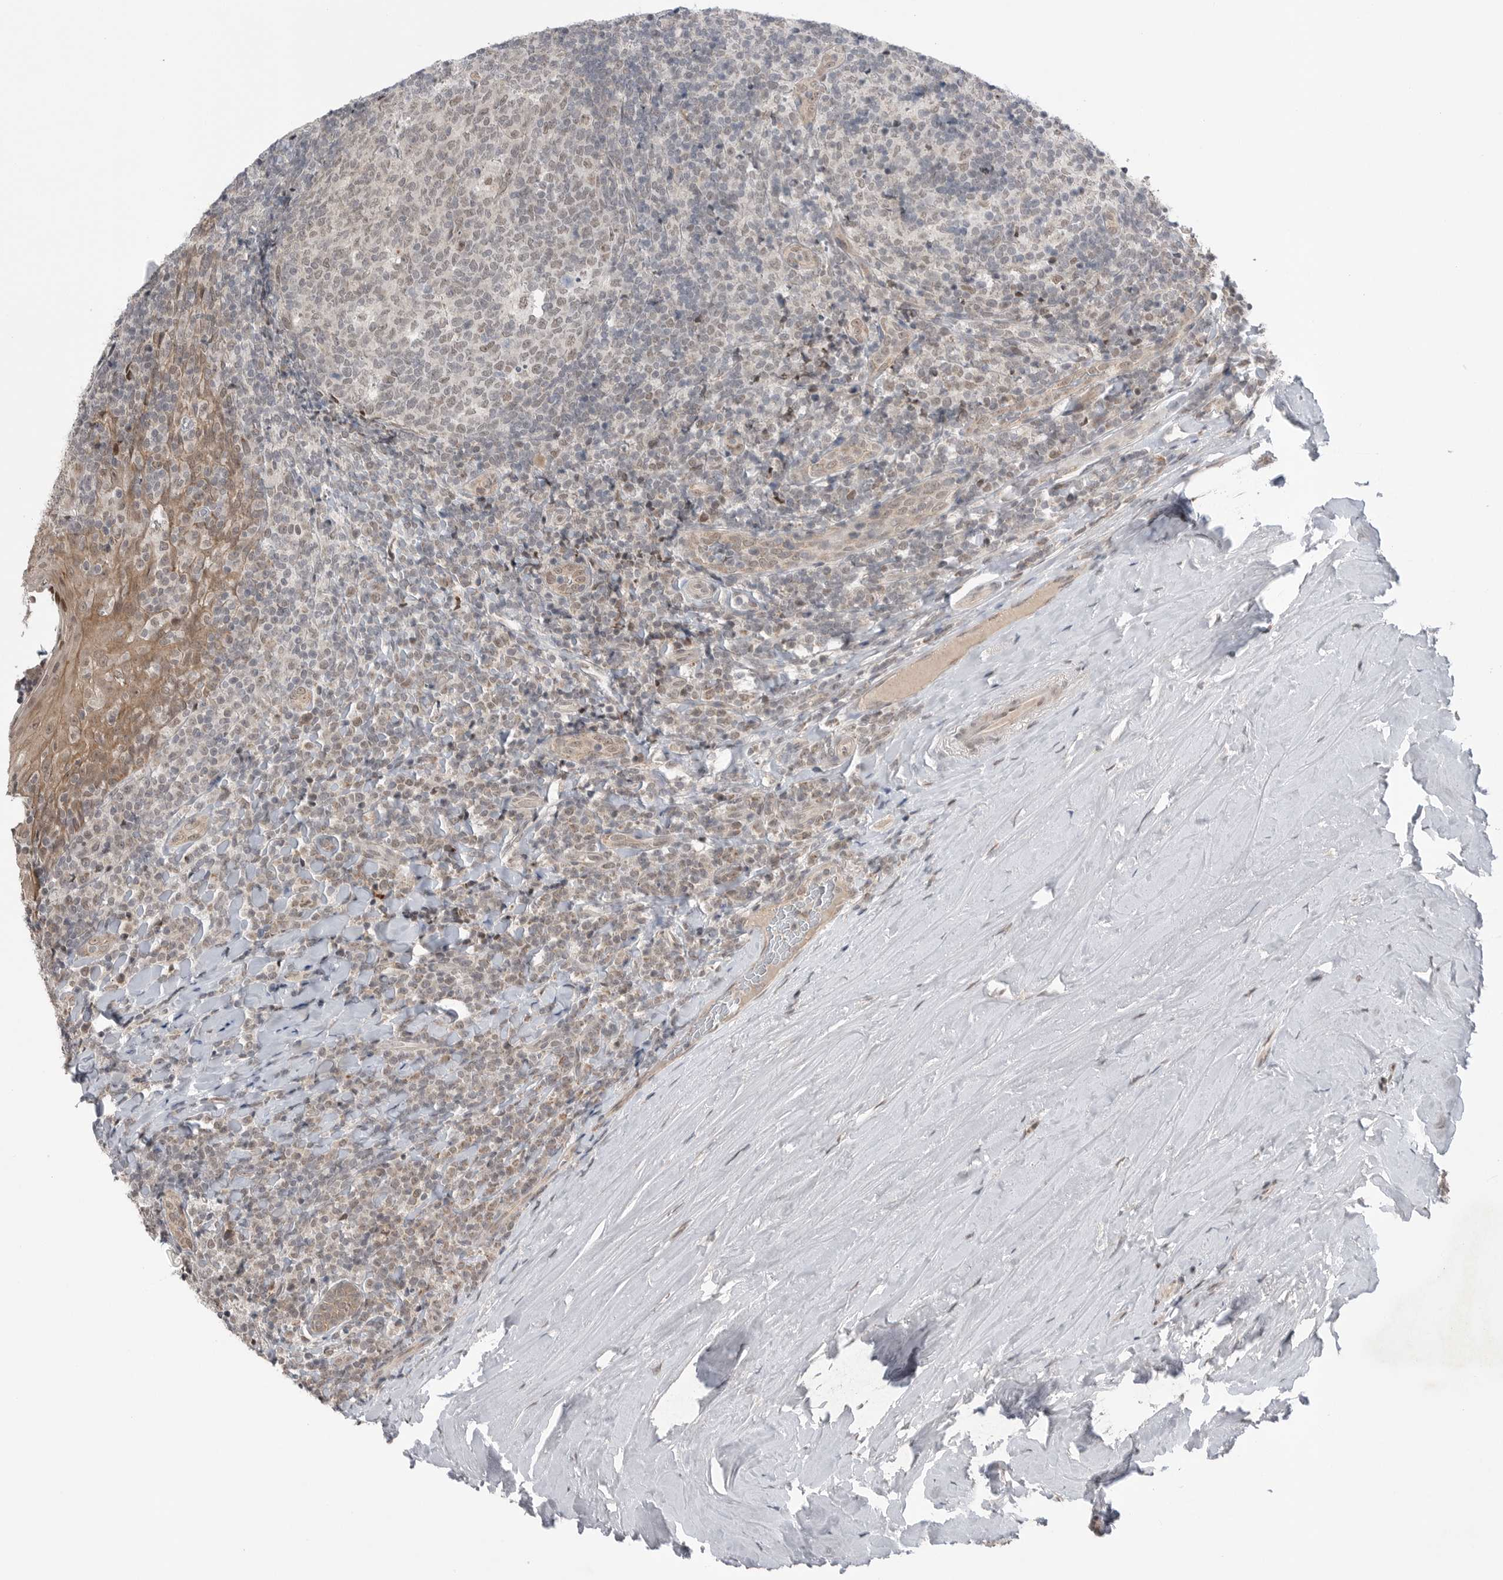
{"staining": {"intensity": "weak", "quantity": "<25%", "location": "nuclear"}, "tissue": "tonsil", "cell_type": "Germinal center cells", "image_type": "normal", "snomed": [{"axis": "morphology", "description": "Normal tissue, NOS"}, {"axis": "topography", "description": "Tonsil"}], "caption": "Germinal center cells are negative for protein expression in unremarkable human tonsil. The staining is performed using DAB (3,3'-diaminobenzidine) brown chromogen with nuclei counter-stained in using hematoxylin.", "gene": "NTAQ1", "patient": {"sex": "male", "age": 37}}